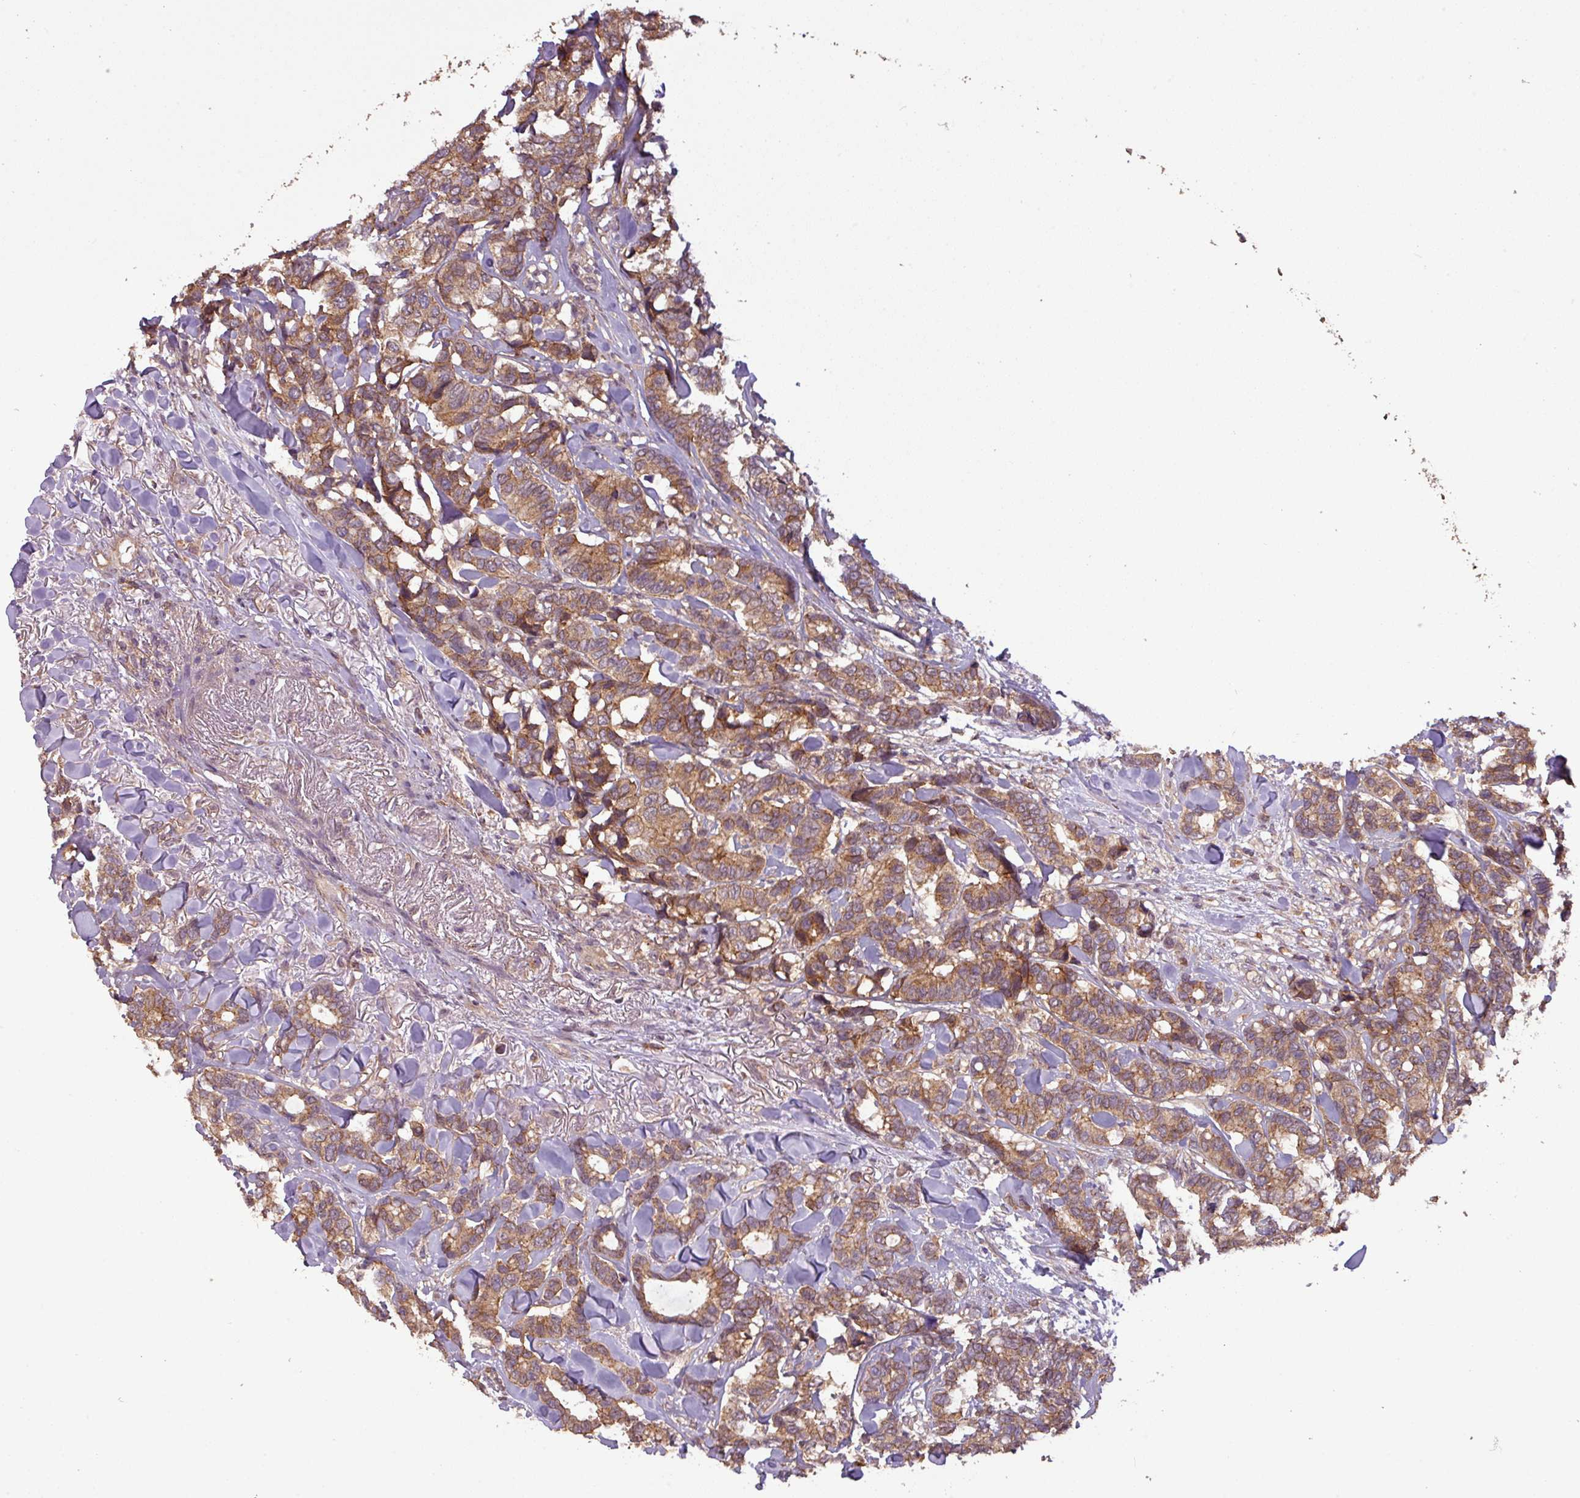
{"staining": {"intensity": "moderate", "quantity": ">75%", "location": "cytoplasmic/membranous"}, "tissue": "breast cancer", "cell_type": "Tumor cells", "image_type": "cancer", "snomed": [{"axis": "morphology", "description": "Duct carcinoma"}, {"axis": "topography", "description": "Breast"}], "caption": "Breast intraductal carcinoma stained with a brown dye displays moderate cytoplasmic/membranous positive expression in approximately >75% of tumor cells.", "gene": "NT5C3A", "patient": {"sex": "female", "age": 87}}